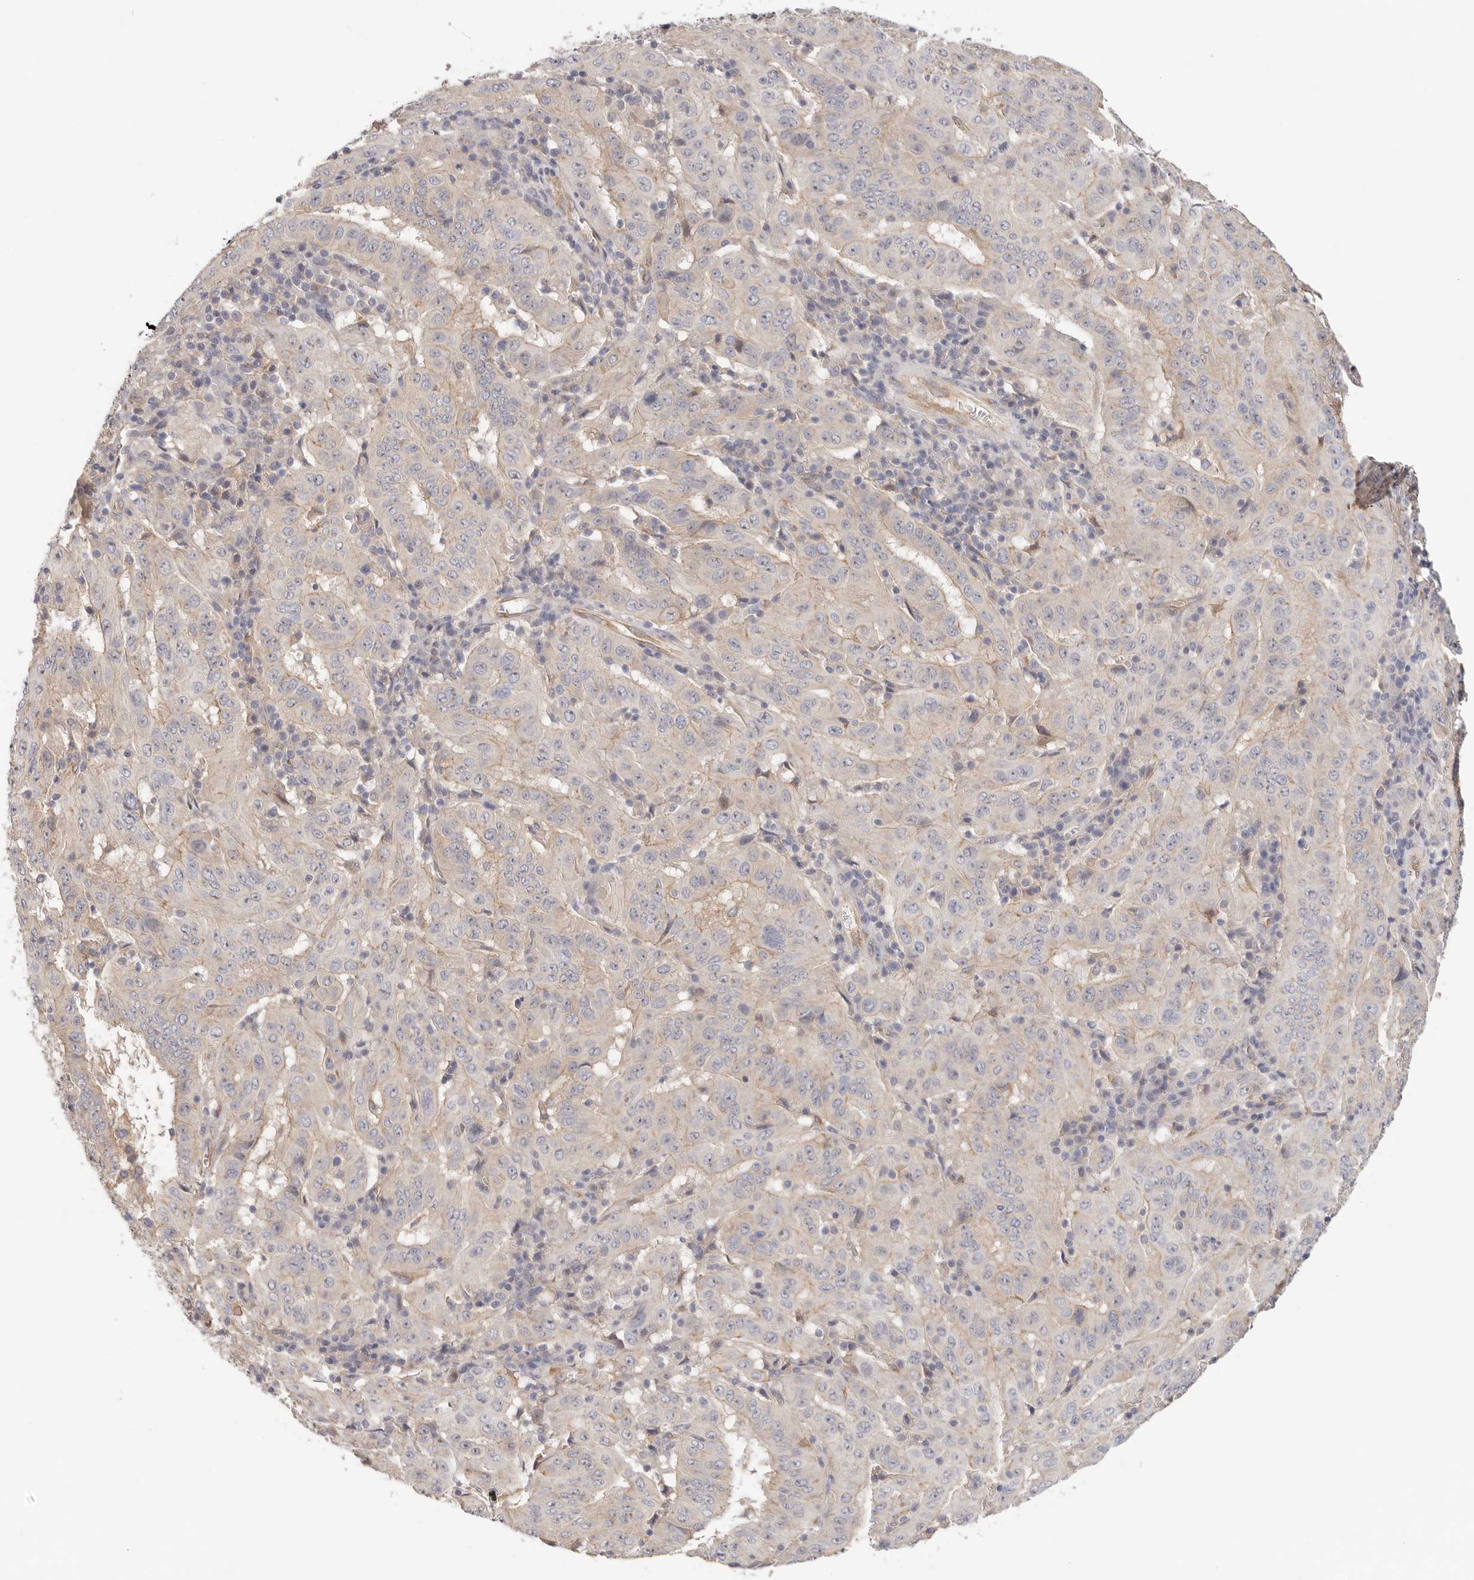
{"staining": {"intensity": "weak", "quantity": "25%-75%", "location": "cytoplasmic/membranous"}, "tissue": "pancreatic cancer", "cell_type": "Tumor cells", "image_type": "cancer", "snomed": [{"axis": "morphology", "description": "Adenocarcinoma, NOS"}, {"axis": "topography", "description": "Pancreas"}], "caption": "Immunohistochemistry (IHC) (DAB (3,3'-diaminobenzidine)) staining of adenocarcinoma (pancreatic) displays weak cytoplasmic/membranous protein staining in approximately 25%-75% of tumor cells.", "gene": "AFDN", "patient": {"sex": "male", "age": 63}}